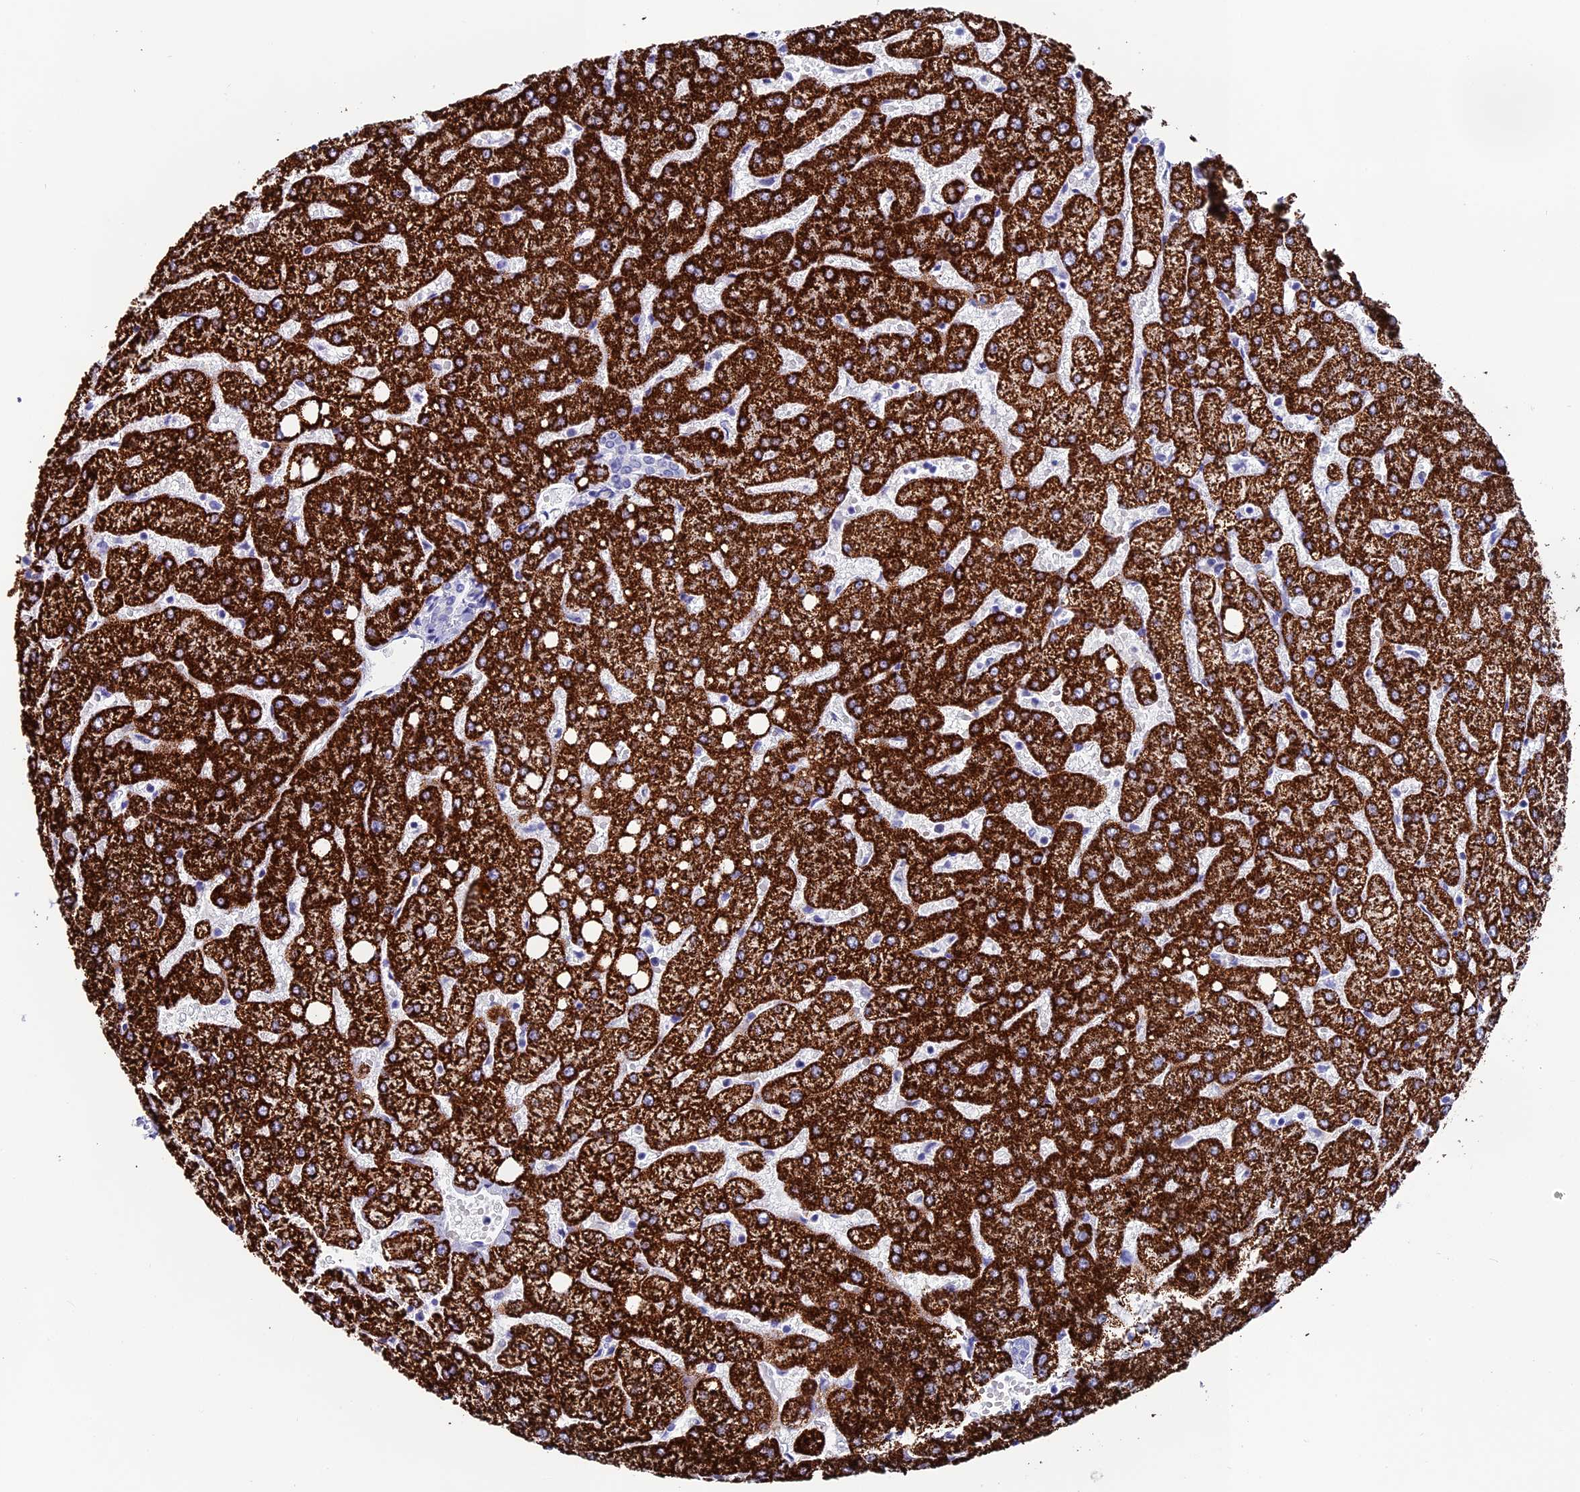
{"staining": {"intensity": "negative", "quantity": "none", "location": "none"}, "tissue": "liver", "cell_type": "Cholangiocytes", "image_type": "normal", "snomed": [{"axis": "morphology", "description": "Normal tissue, NOS"}, {"axis": "topography", "description": "Liver"}], "caption": "Immunohistochemistry of unremarkable human liver displays no expression in cholangiocytes.", "gene": "ANKRD29", "patient": {"sex": "female", "age": 54}}